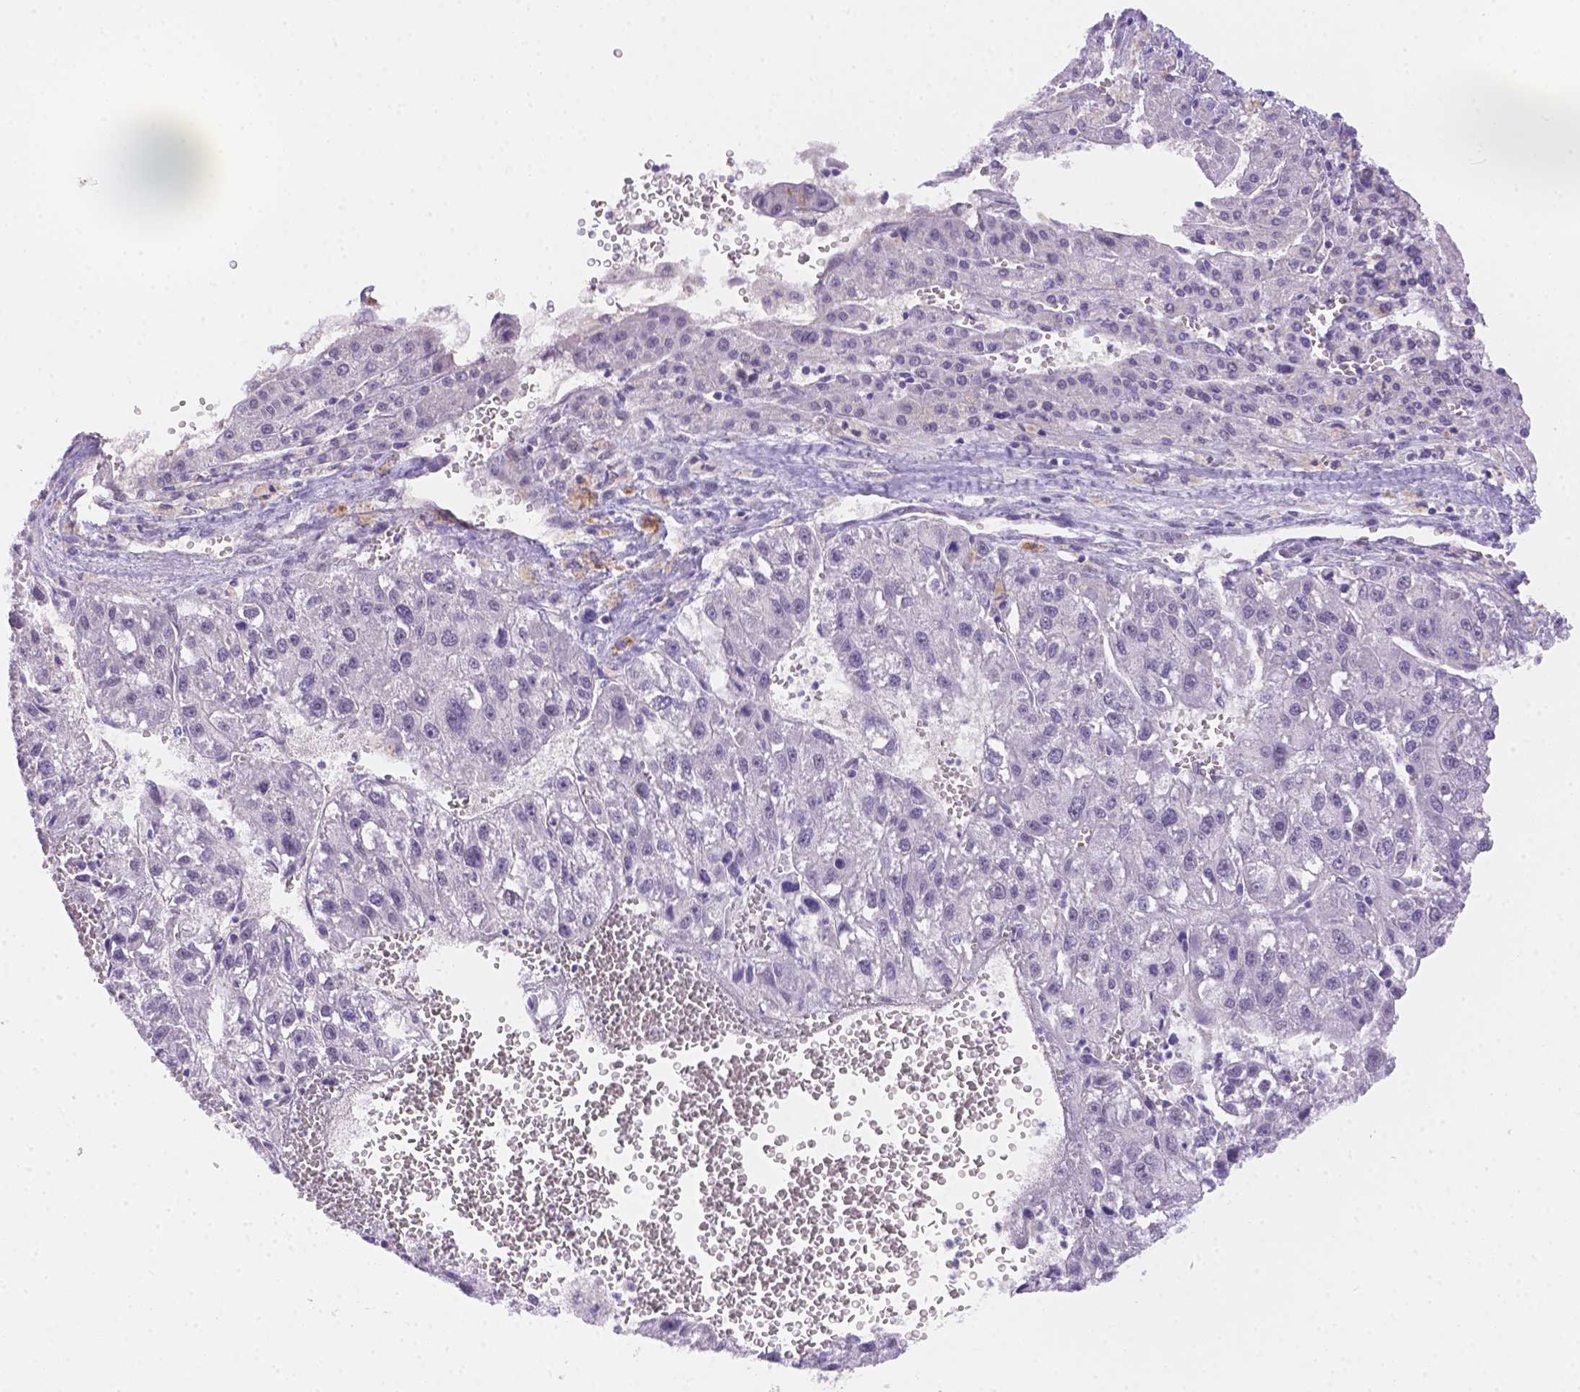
{"staining": {"intensity": "negative", "quantity": "none", "location": "none"}, "tissue": "liver cancer", "cell_type": "Tumor cells", "image_type": "cancer", "snomed": [{"axis": "morphology", "description": "Carcinoma, Hepatocellular, NOS"}, {"axis": "topography", "description": "Liver"}], "caption": "DAB immunohistochemical staining of human liver cancer (hepatocellular carcinoma) demonstrates no significant staining in tumor cells.", "gene": "NXPE2", "patient": {"sex": "female", "age": 70}}